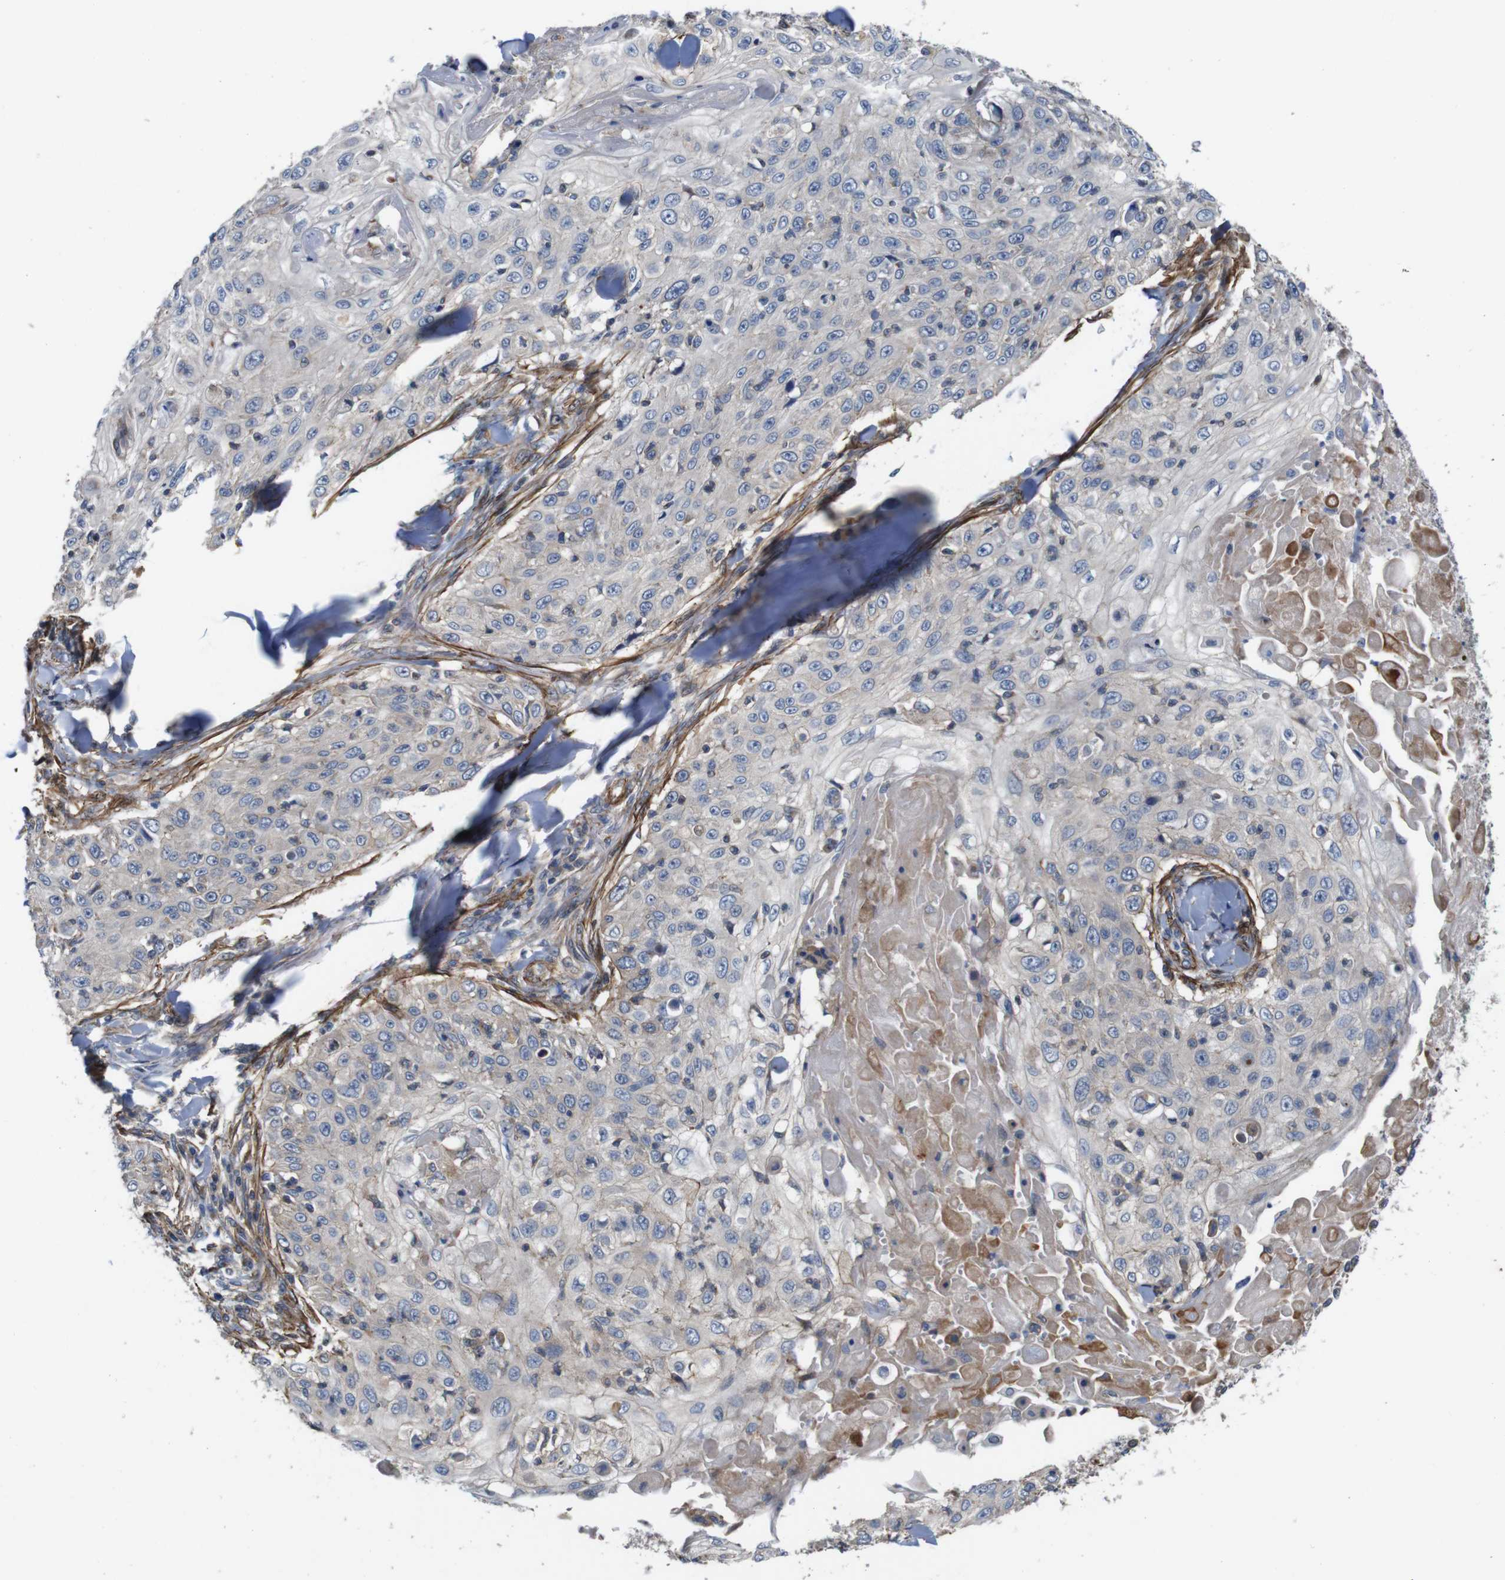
{"staining": {"intensity": "negative", "quantity": "none", "location": "none"}, "tissue": "skin cancer", "cell_type": "Tumor cells", "image_type": "cancer", "snomed": [{"axis": "morphology", "description": "Squamous cell carcinoma, NOS"}, {"axis": "topography", "description": "Skin"}], "caption": "A histopathology image of squamous cell carcinoma (skin) stained for a protein exhibits no brown staining in tumor cells.", "gene": "GGT7", "patient": {"sex": "male", "age": 86}}